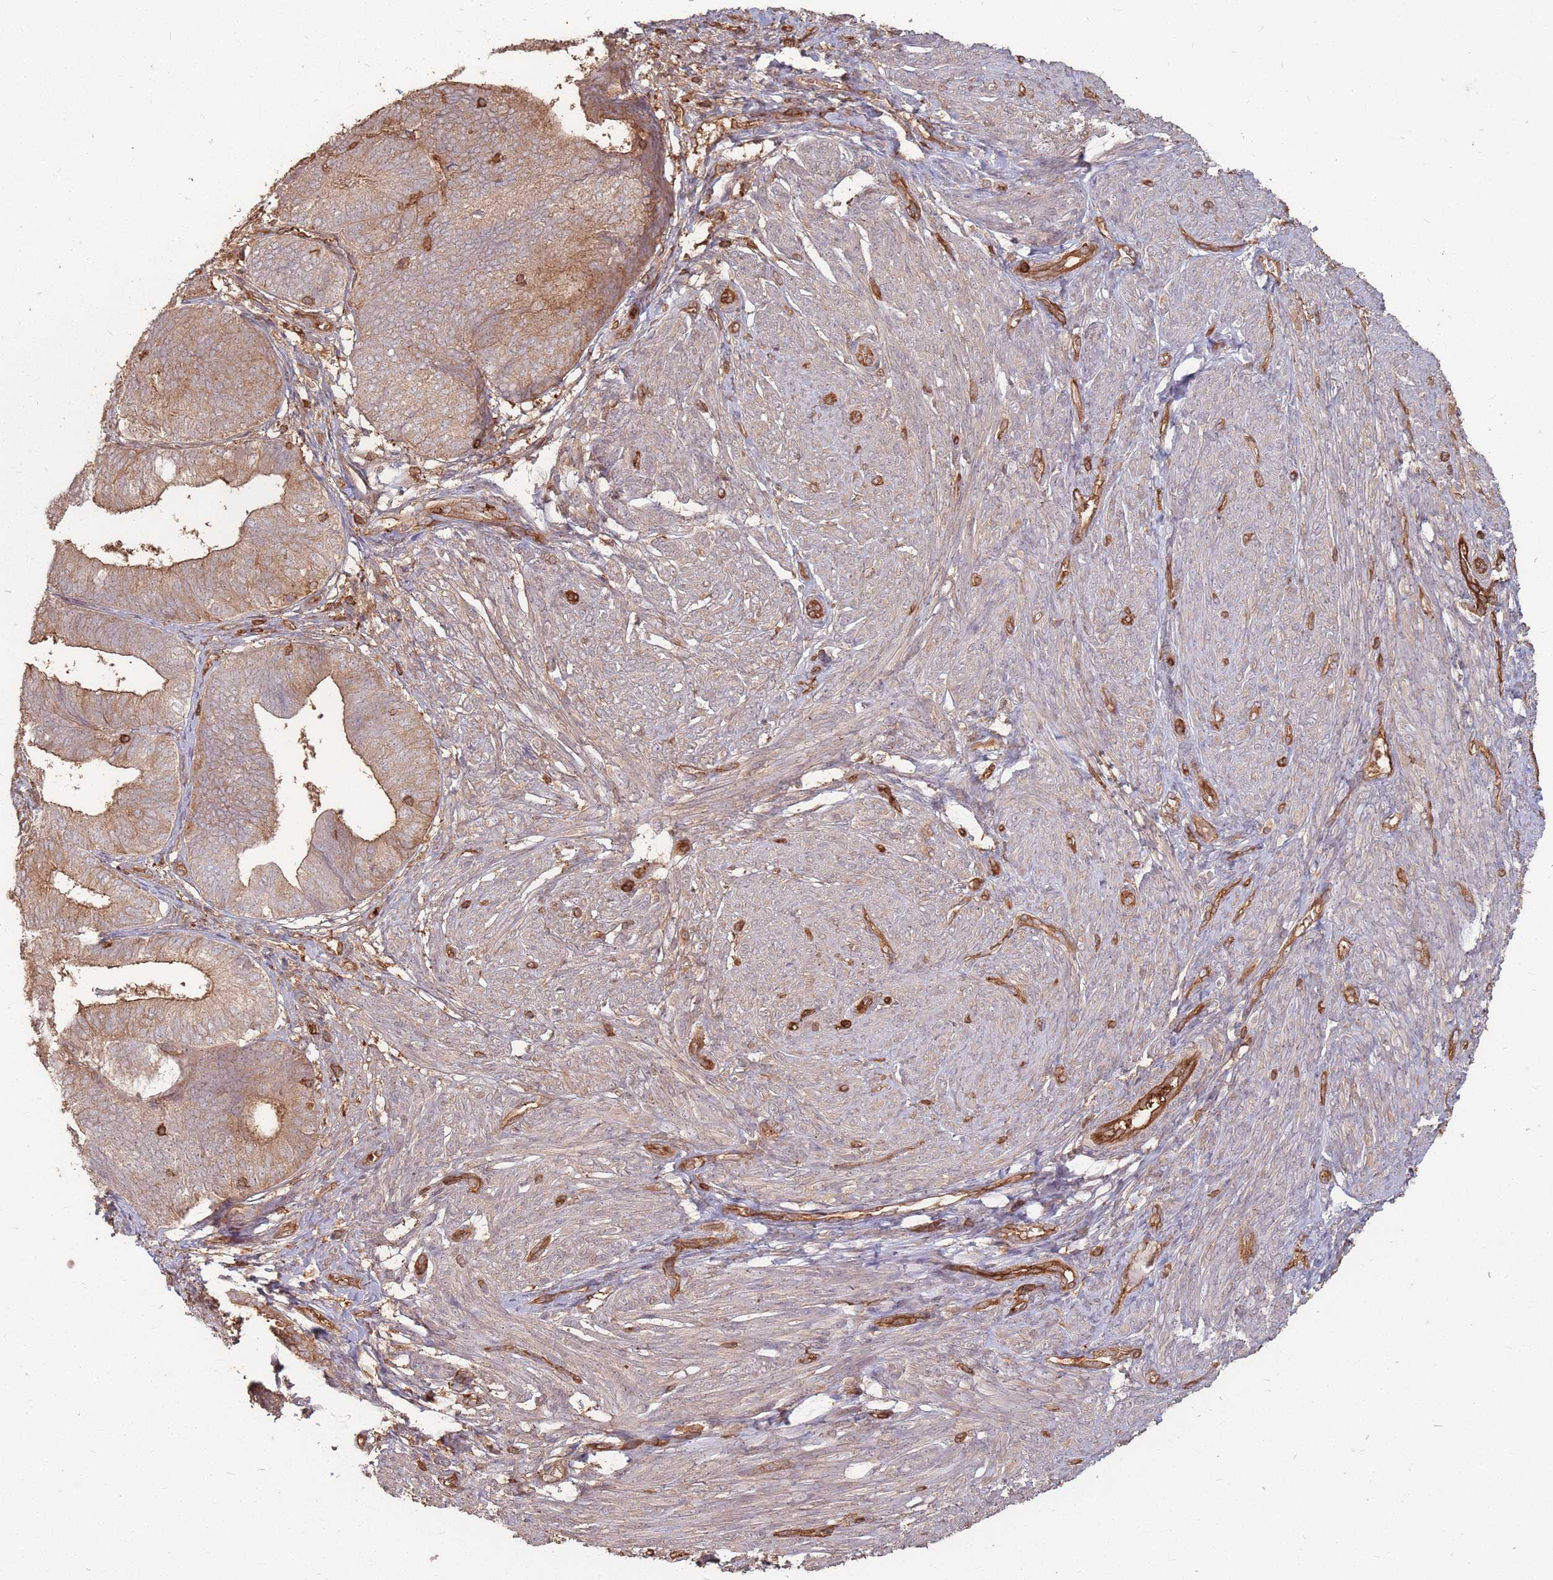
{"staining": {"intensity": "moderate", "quantity": ">75%", "location": "cytoplasmic/membranous"}, "tissue": "endometrial cancer", "cell_type": "Tumor cells", "image_type": "cancer", "snomed": [{"axis": "morphology", "description": "Adenocarcinoma, NOS"}, {"axis": "topography", "description": "Endometrium"}], "caption": "IHC micrograph of neoplastic tissue: endometrial cancer stained using immunohistochemistry demonstrates medium levels of moderate protein expression localized specifically in the cytoplasmic/membranous of tumor cells, appearing as a cytoplasmic/membranous brown color.", "gene": "PLS3", "patient": {"sex": "female", "age": 87}}